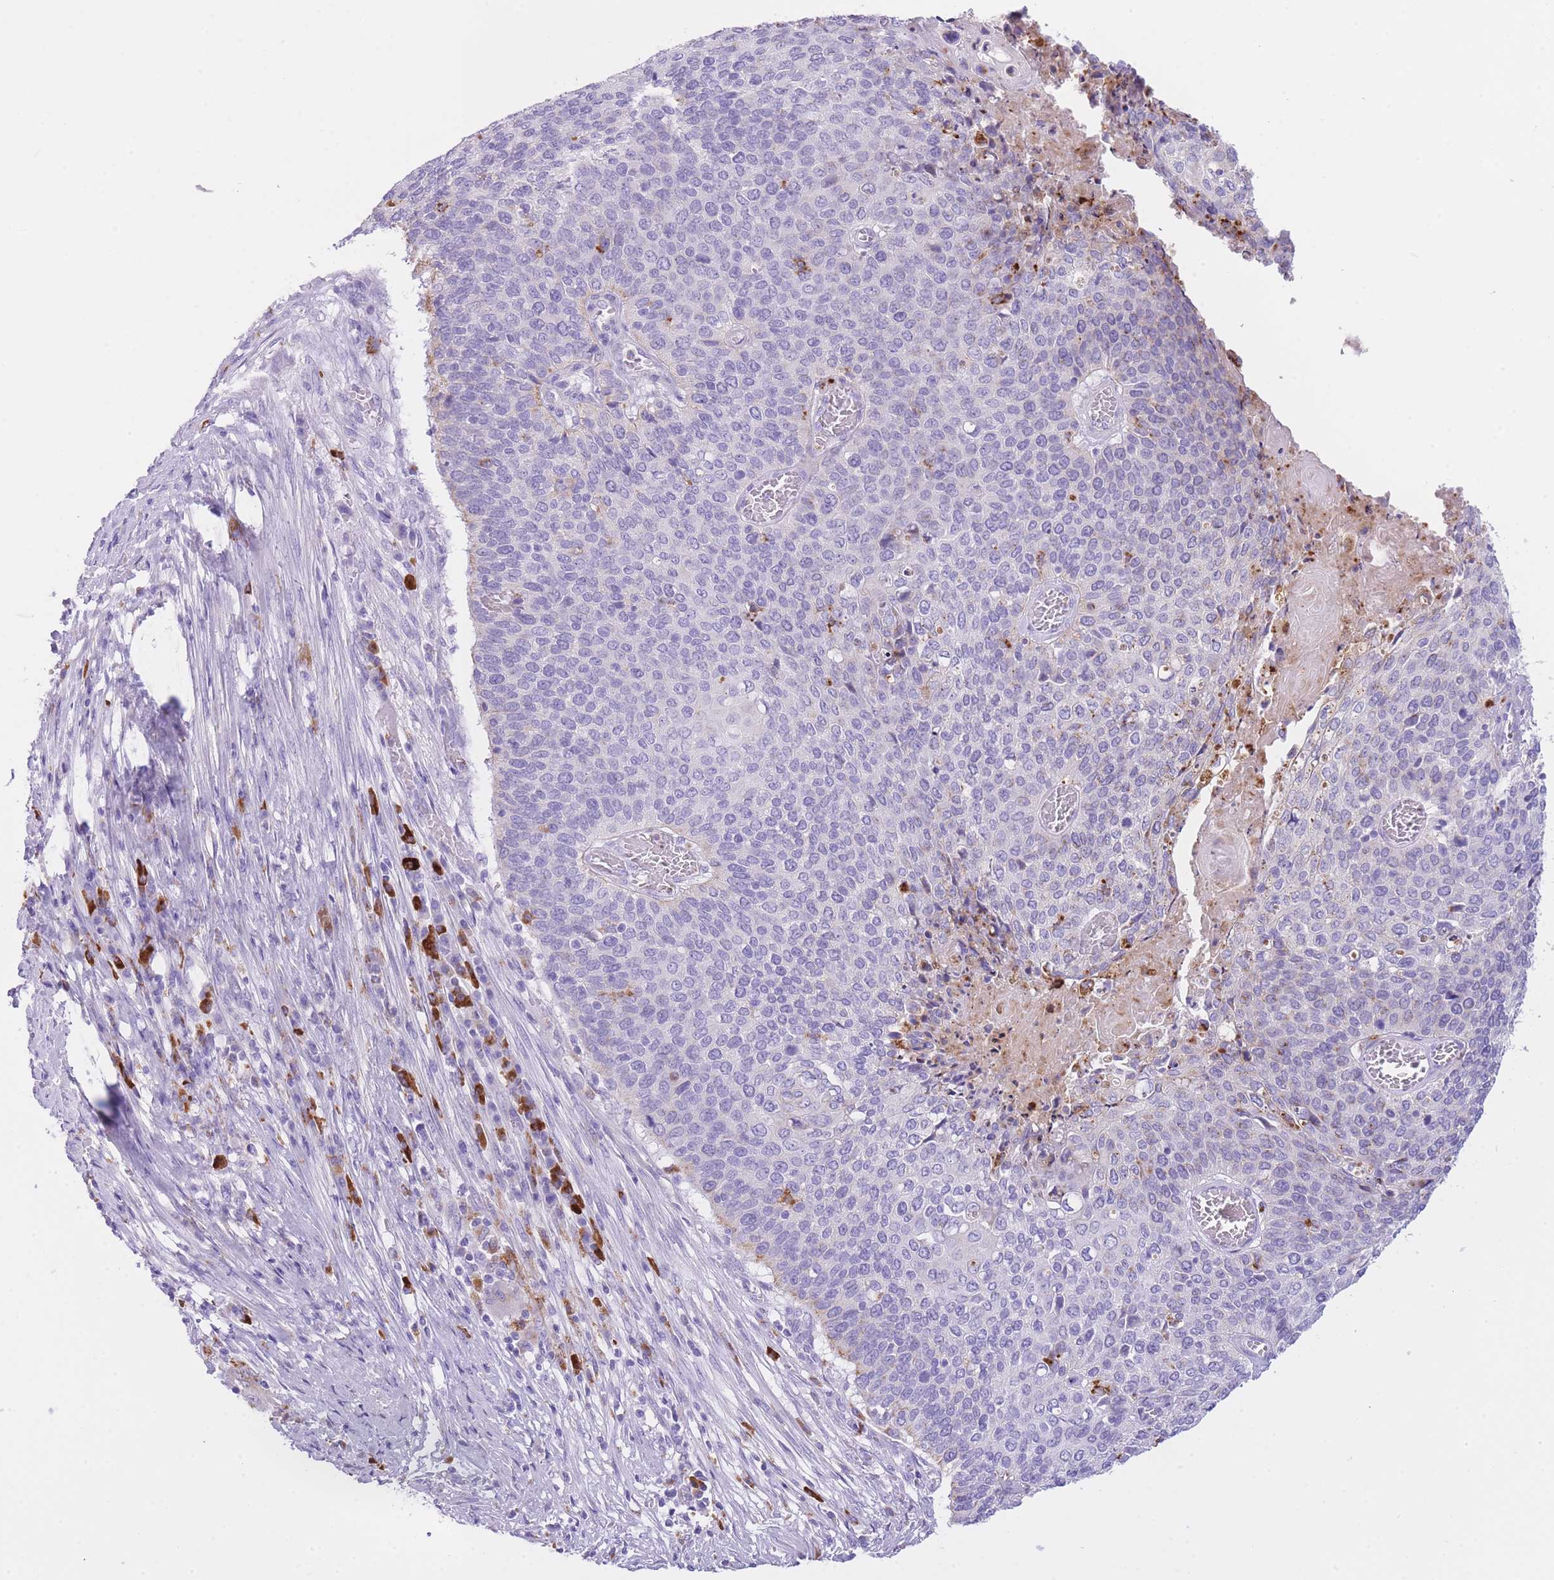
{"staining": {"intensity": "negative", "quantity": "none", "location": "none"}, "tissue": "cervical cancer", "cell_type": "Tumor cells", "image_type": "cancer", "snomed": [{"axis": "morphology", "description": "Squamous cell carcinoma, NOS"}, {"axis": "topography", "description": "Cervix"}], "caption": "This is a photomicrograph of immunohistochemistry staining of squamous cell carcinoma (cervical), which shows no positivity in tumor cells.", "gene": "PLBD1", "patient": {"sex": "female", "age": 39}}